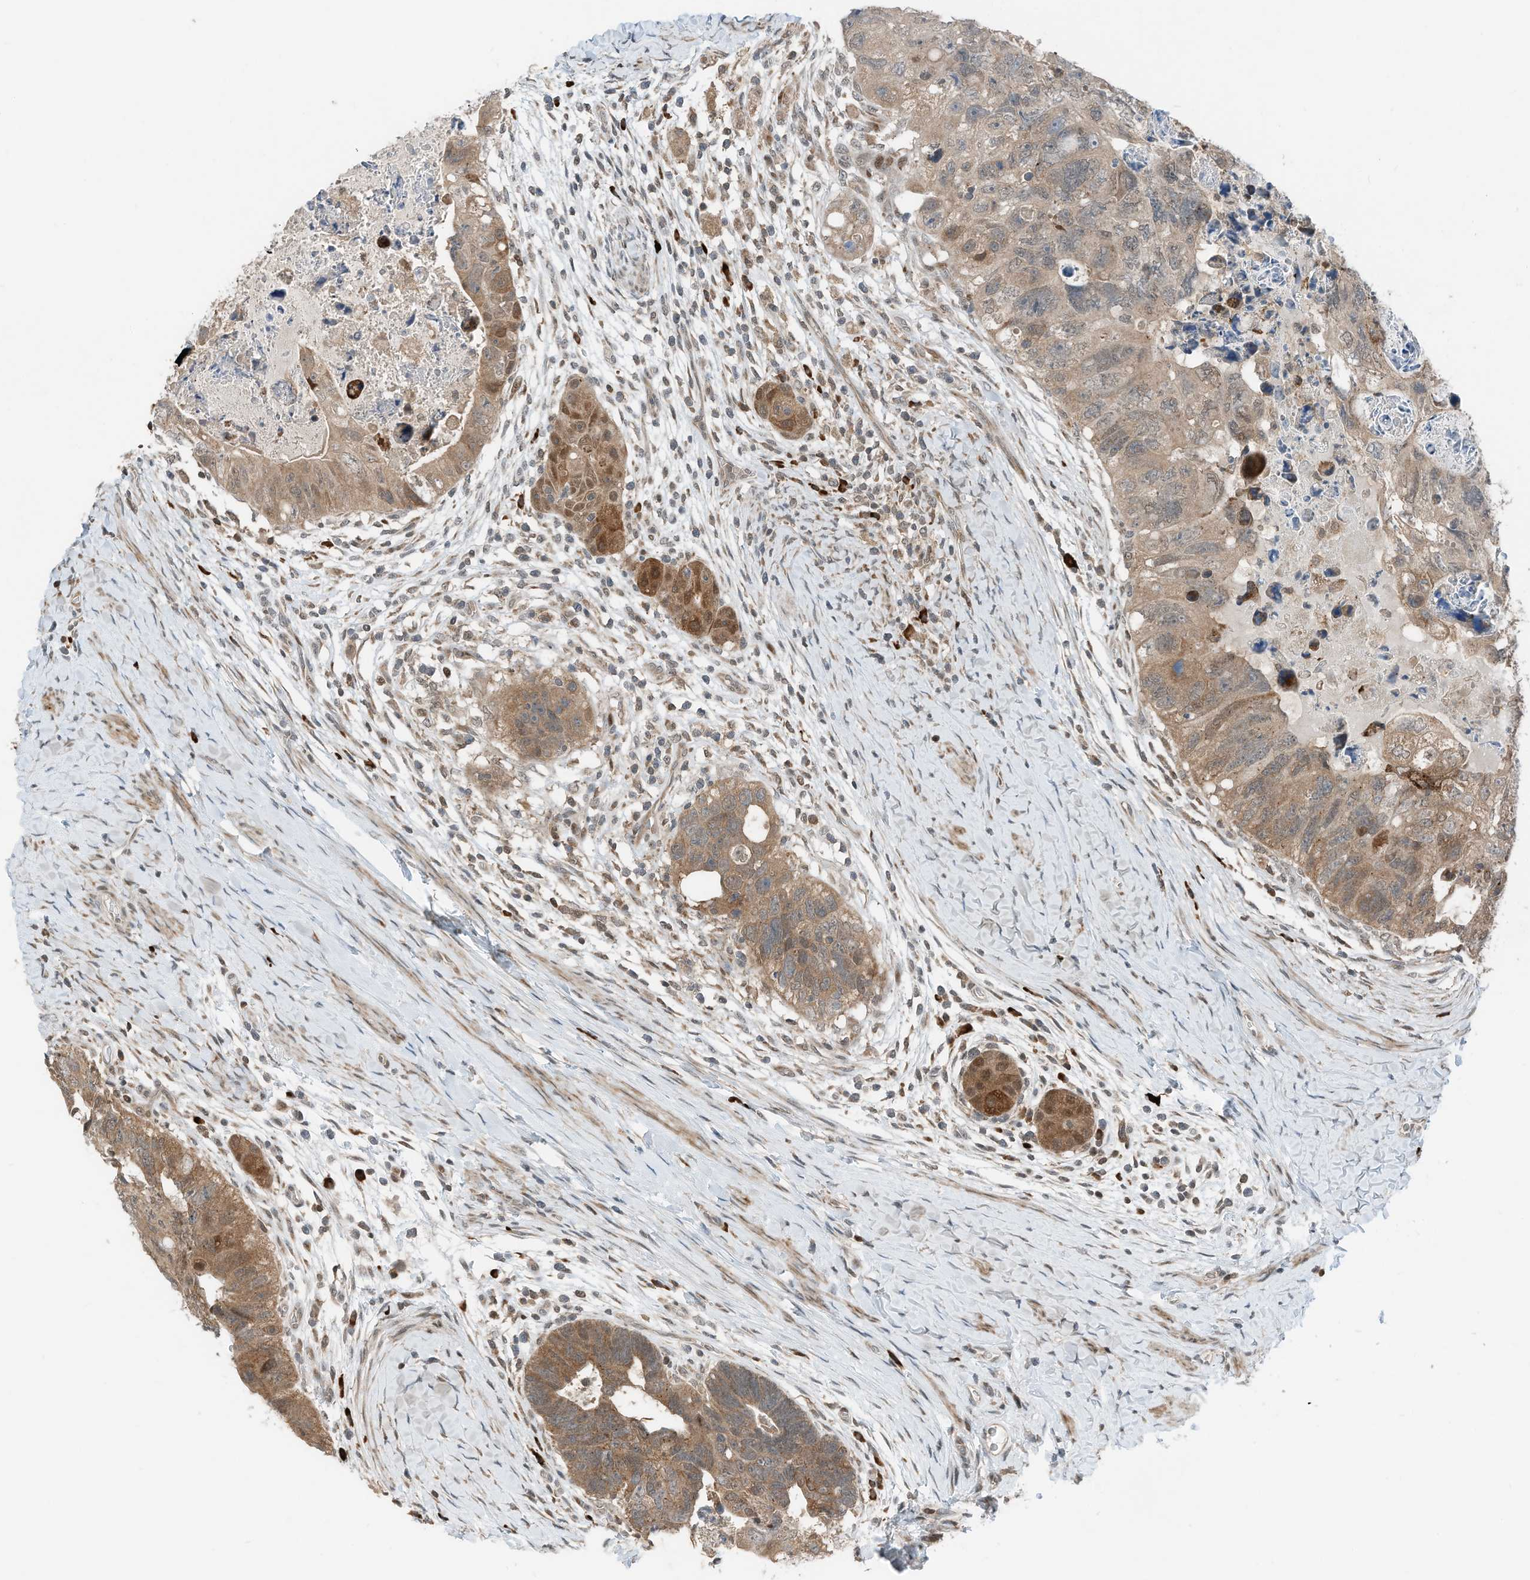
{"staining": {"intensity": "moderate", "quantity": ">75%", "location": "cytoplasmic/membranous,nuclear"}, "tissue": "colorectal cancer", "cell_type": "Tumor cells", "image_type": "cancer", "snomed": [{"axis": "morphology", "description": "Adenocarcinoma, NOS"}, {"axis": "topography", "description": "Rectum"}], "caption": "Moderate cytoplasmic/membranous and nuclear expression is seen in about >75% of tumor cells in colorectal cancer.", "gene": "RMND1", "patient": {"sex": "male", "age": 59}}